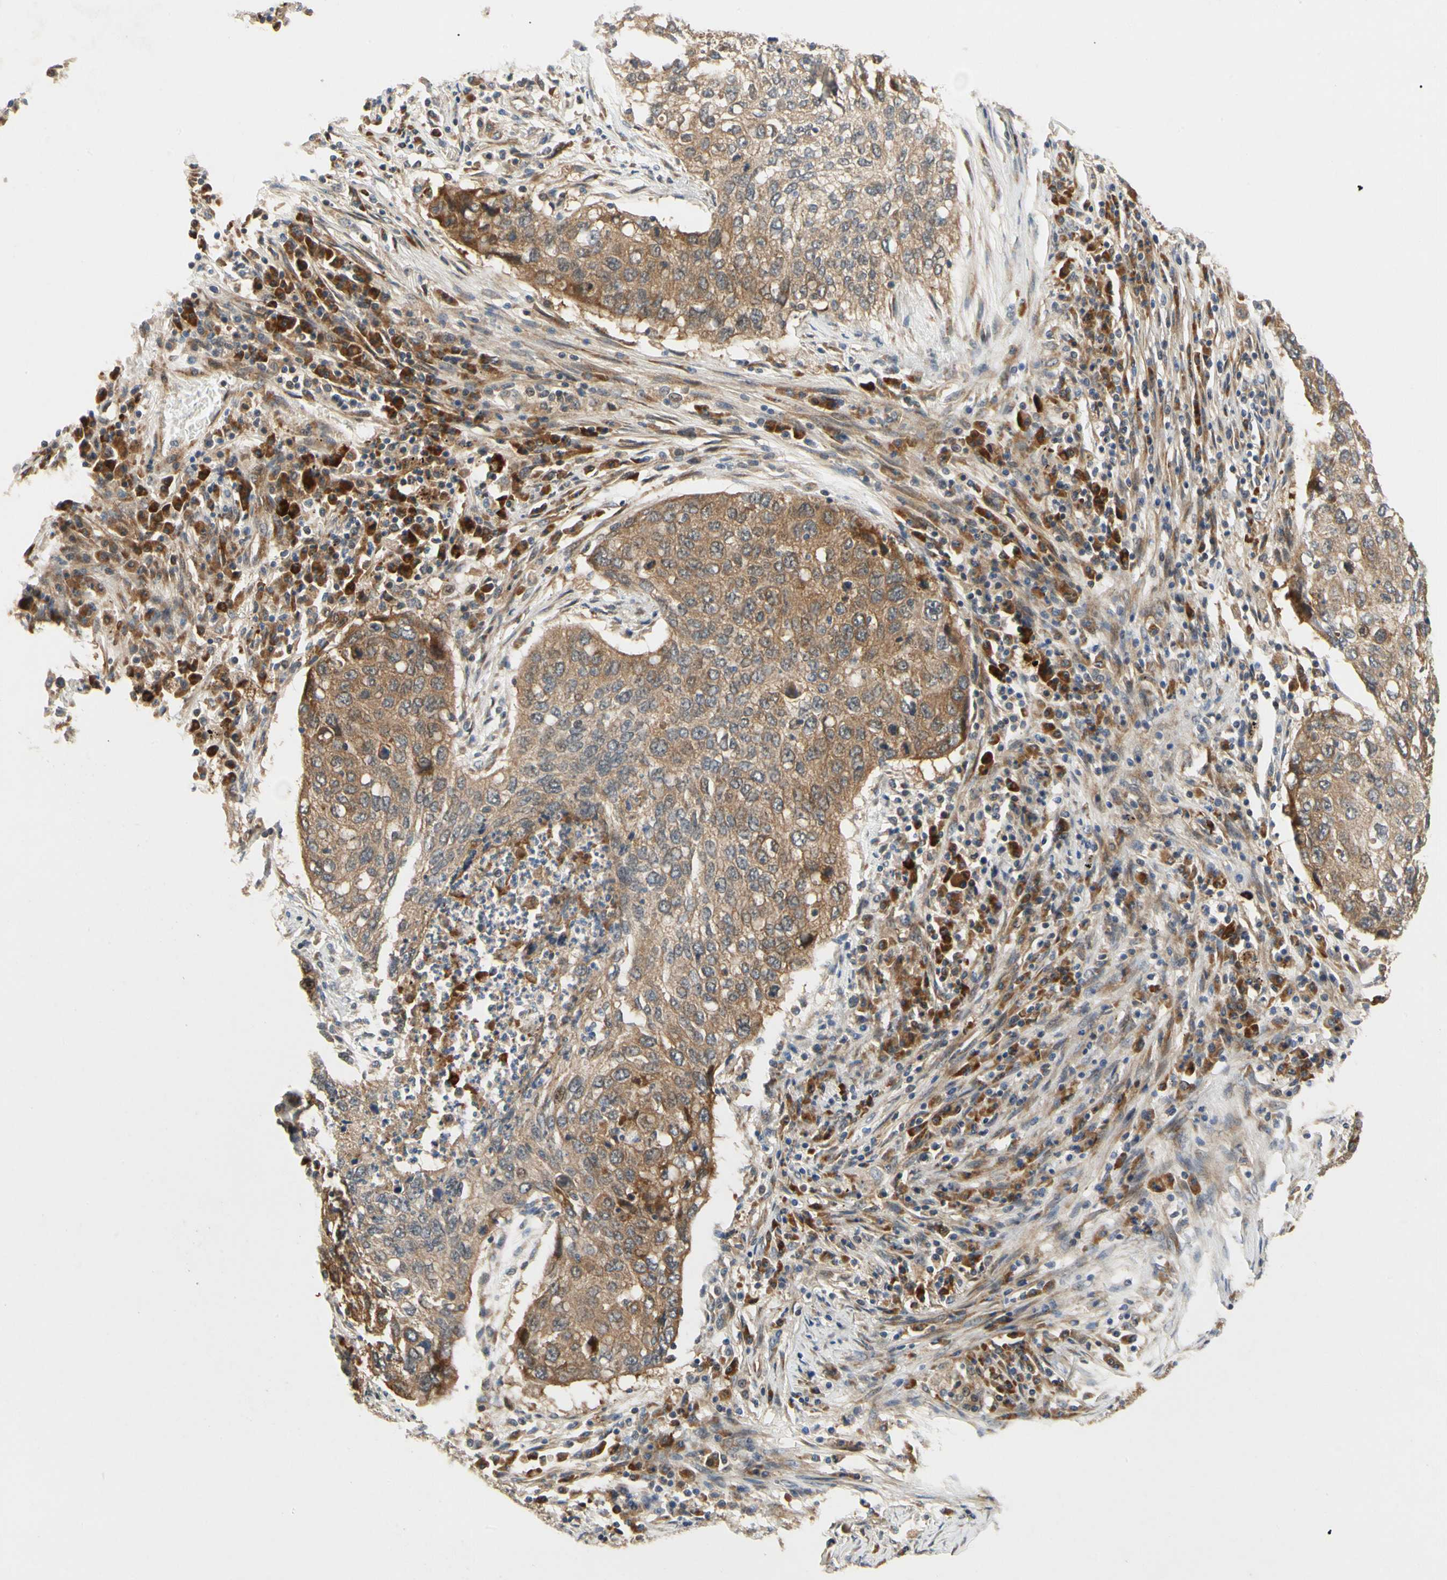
{"staining": {"intensity": "moderate", "quantity": ">75%", "location": "cytoplasmic/membranous"}, "tissue": "lung cancer", "cell_type": "Tumor cells", "image_type": "cancer", "snomed": [{"axis": "morphology", "description": "Squamous cell carcinoma, NOS"}, {"axis": "topography", "description": "Lung"}], "caption": "This is an image of IHC staining of lung cancer, which shows moderate expression in the cytoplasmic/membranous of tumor cells.", "gene": "TDRP", "patient": {"sex": "female", "age": 63}}